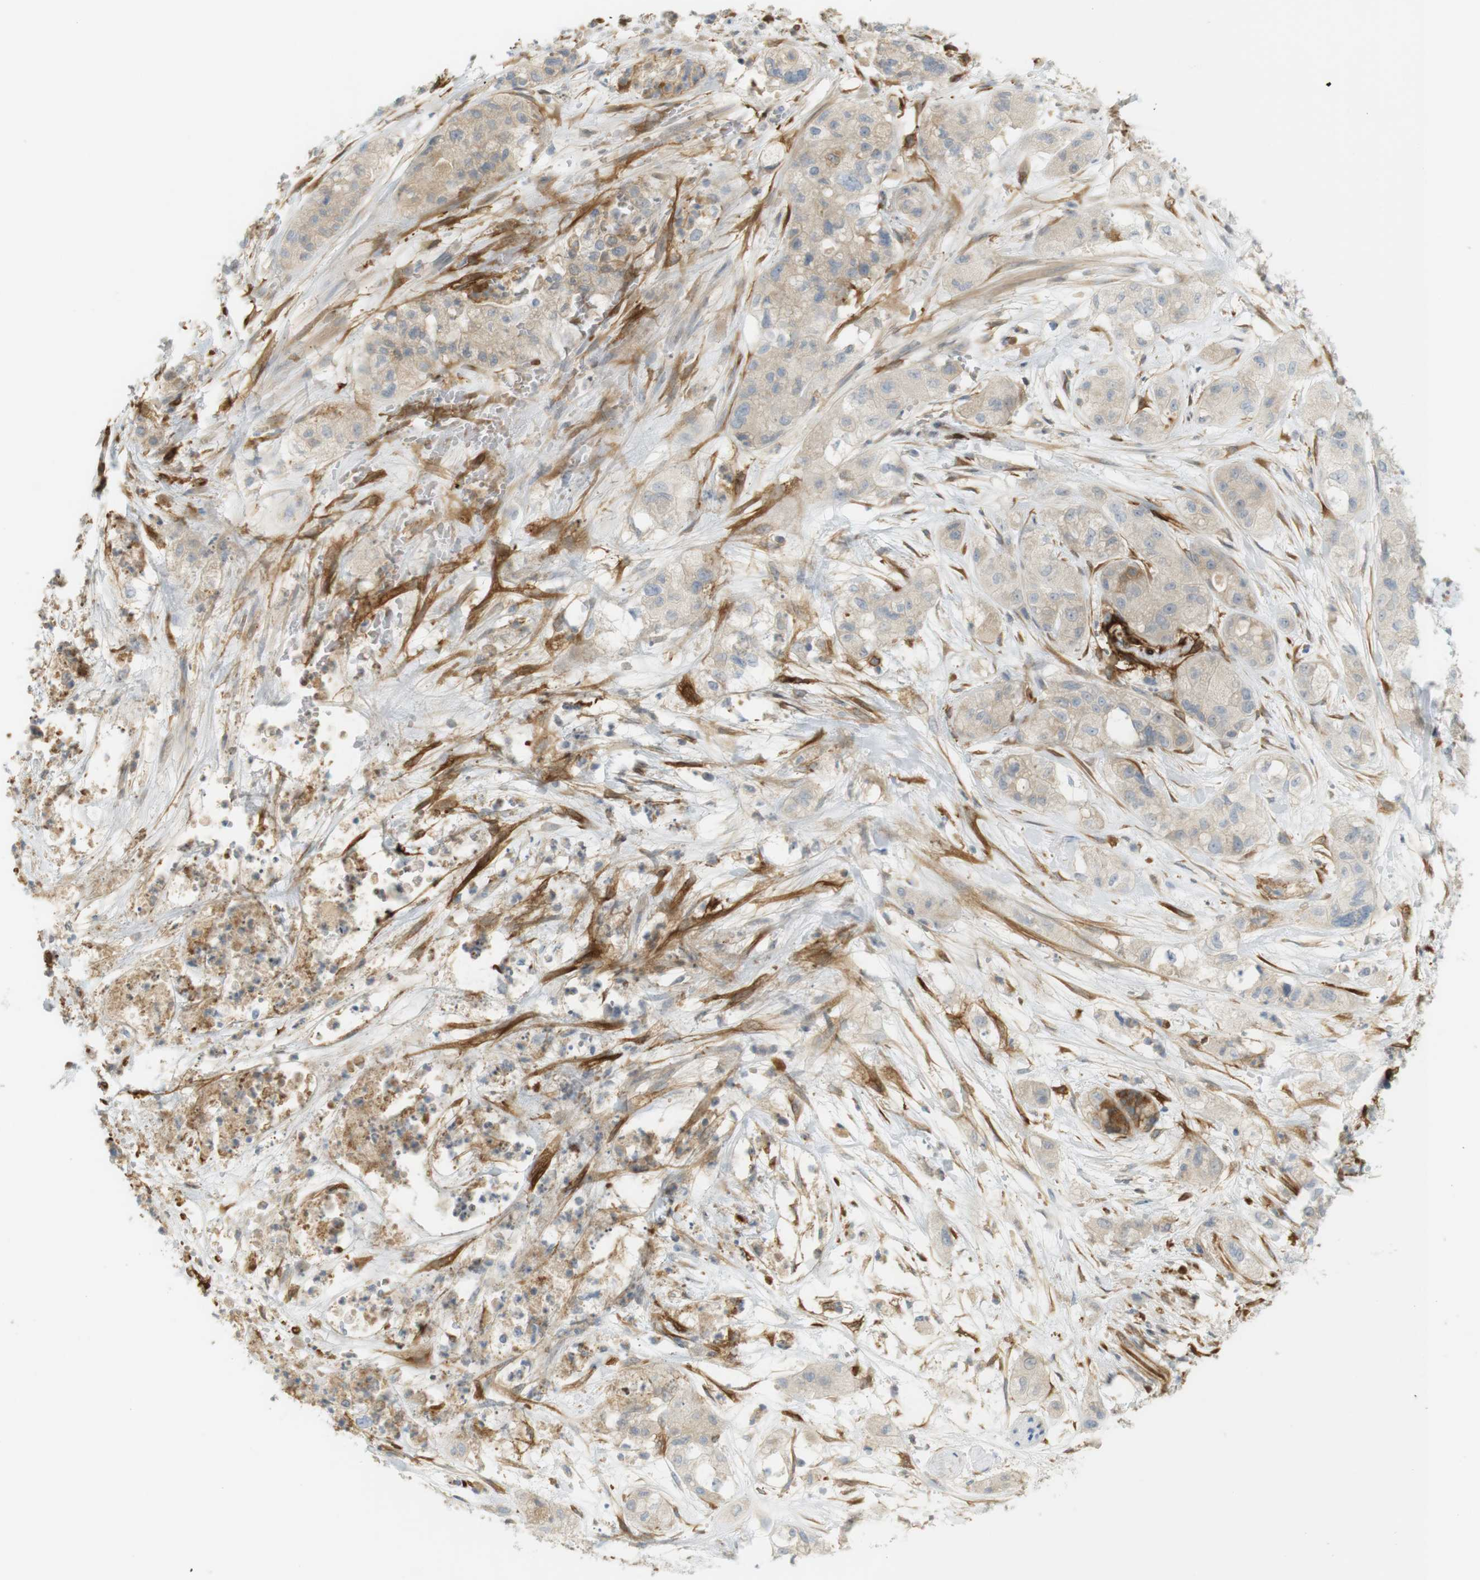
{"staining": {"intensity": "moderate", "quantity": ">75%", "location": "cytoplasmic/membranous"}, "tissue": "pancreatic cancer", "cell_type": "Tumor cells", "image_type": "cancer", "snomed": [{"axis": "morphology", "description": "Adenocarcinoma, NOS"}, {"axis": "topography", "description": "Pancreas"}], "caption": "A micrograph showing moderate cytoplasmic/membranous staining in approximately >75% of tumor cells in pancreatic cancer (adenocarcinoma), as visualized by brown immunohistochemical staining.", "gene": "PDE3A", "patient": {"sex": "female", "age": 78}}